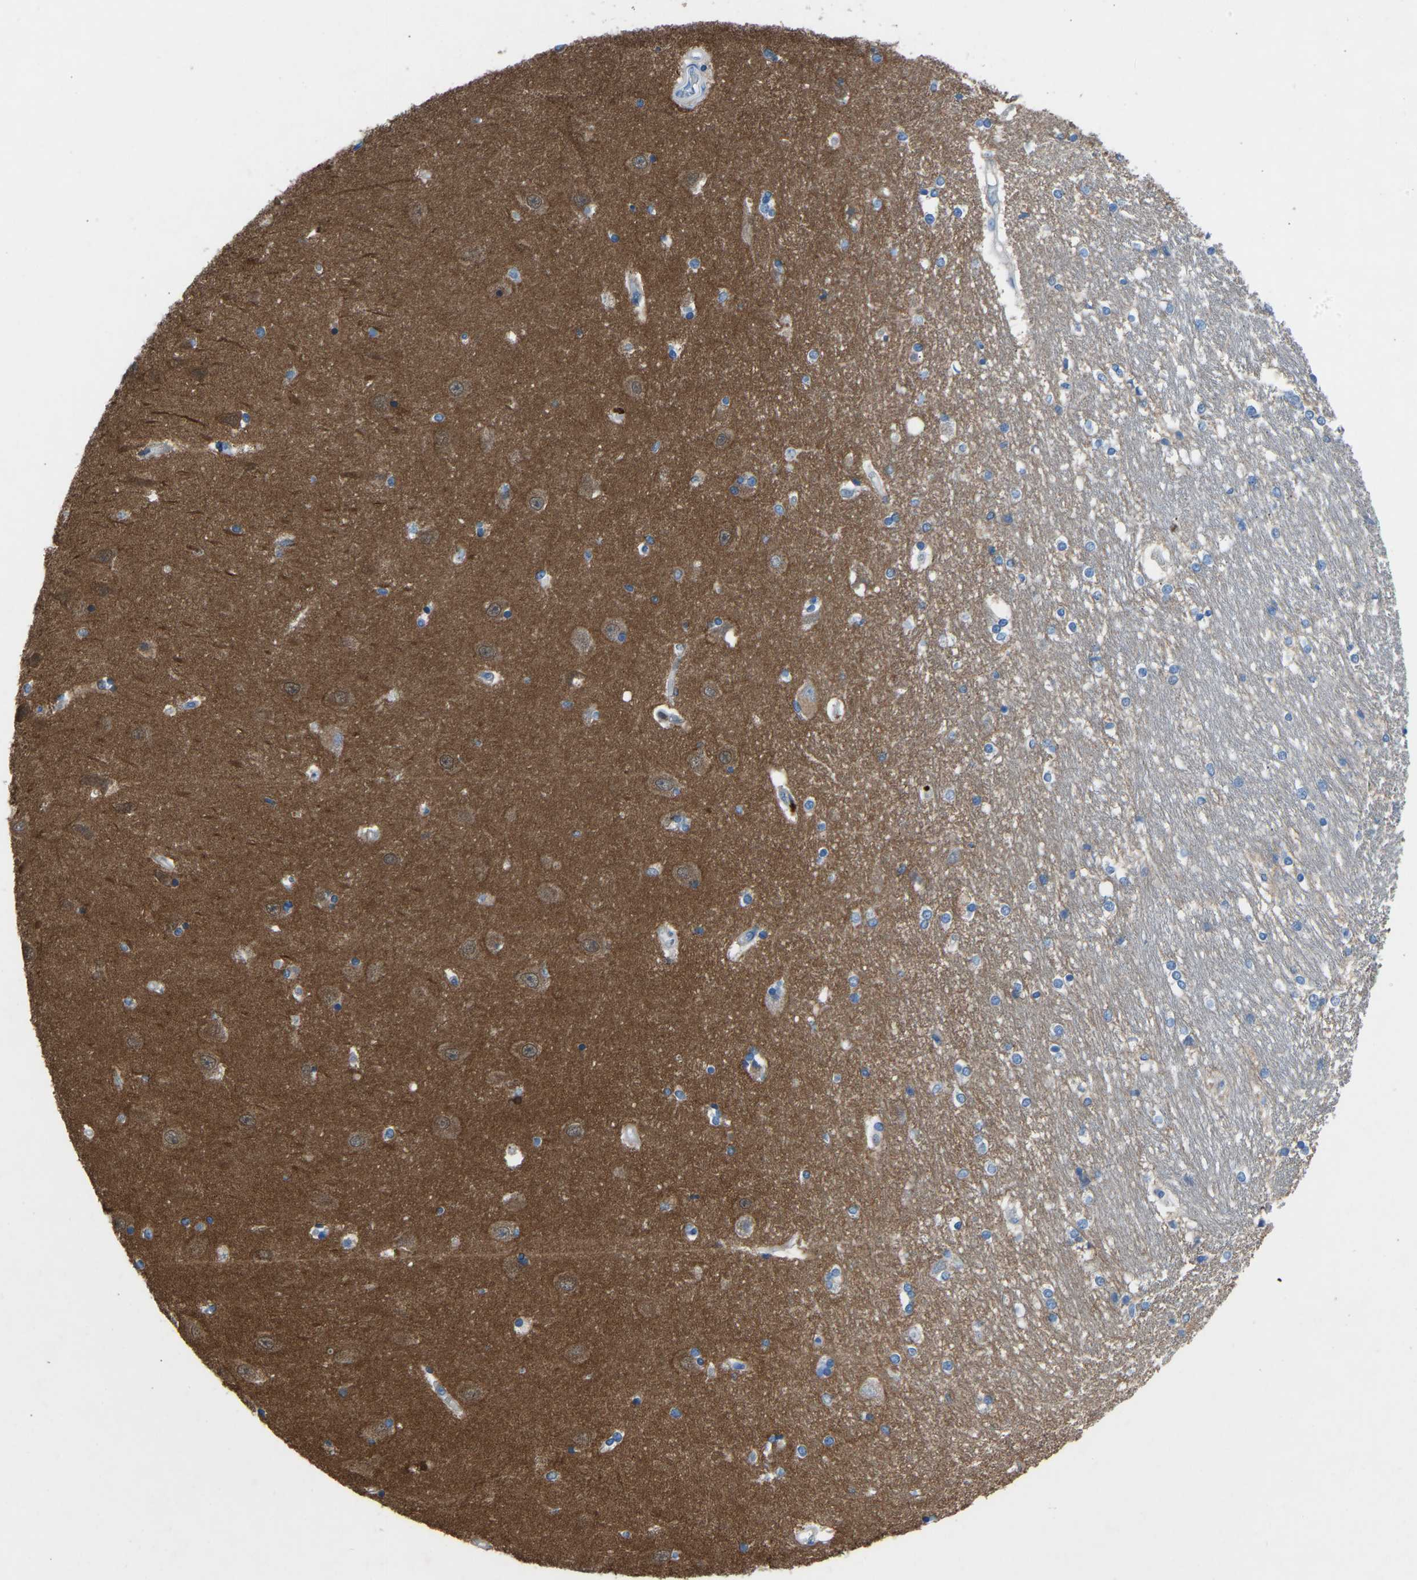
{"staining": {"intensity": "weak", "quantity": "25%-75%", "location": "cytoplasmic/membranous"}, "tissue": "hippocampus", "cell_type": "Glial cells", "image_type": "normal", "snomed": [{"axis": "morphology", "description": "Normal tissue, NOS"}, {"axis": "topography", "description": "Hippocampus"}], "caption": "Weak cytoplasmic/membranous protein positivity is identified in approximately 25%-75% of glial cells in hippocampus. (DAB (3,3'-diaminobenzidine) IHC with brightfield microscopy, high magnification).", "gene": "GRK6", "patient": {"sex": "male", "age": 45}}